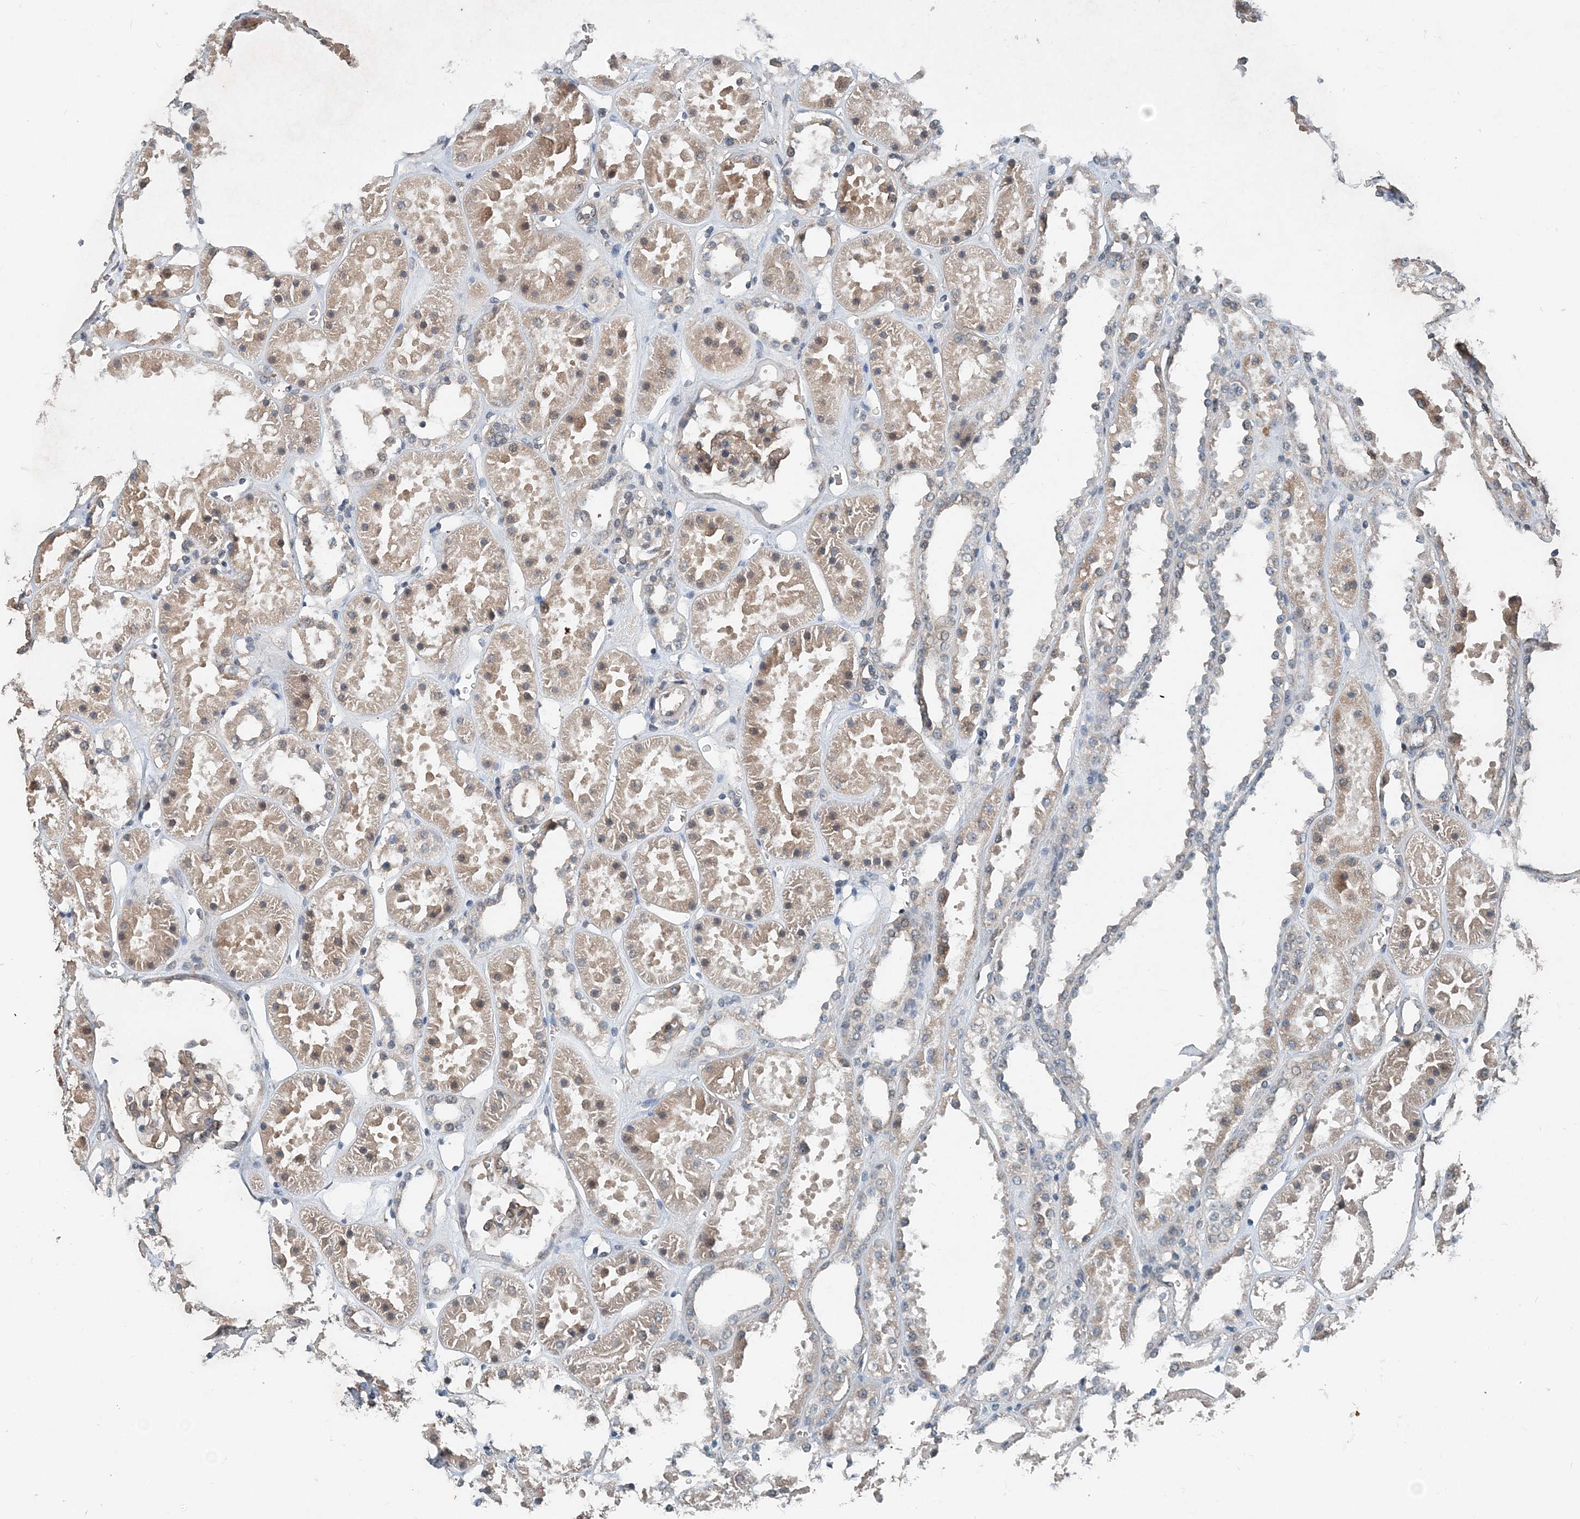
{"staining": {"intensity": "weak", "quantity": "25%-75%", "location": "cytoplasmic/membranous,nuclear"}, "tissue": "kidney", "cell_type": "Cells in glomeruli", "image_type": "normal", "snomed": [{"axis": "morphology", "description": "Normal tissue, NOS"}, {"axis": "topography", "description": "Kidney"}], "caption": "DAB (3,3'-diaminobenzidine) immunohistochemical staining of benign kidney exhibits weak cytoplasmic/membranous,nuclear protein expression in about 25%-75% of cells in glomeruli. (DAB IHC with brightfield microscopy, high magnification).", "gene": "SMPD3", "patient": {"sex": "female", "age": 41}}